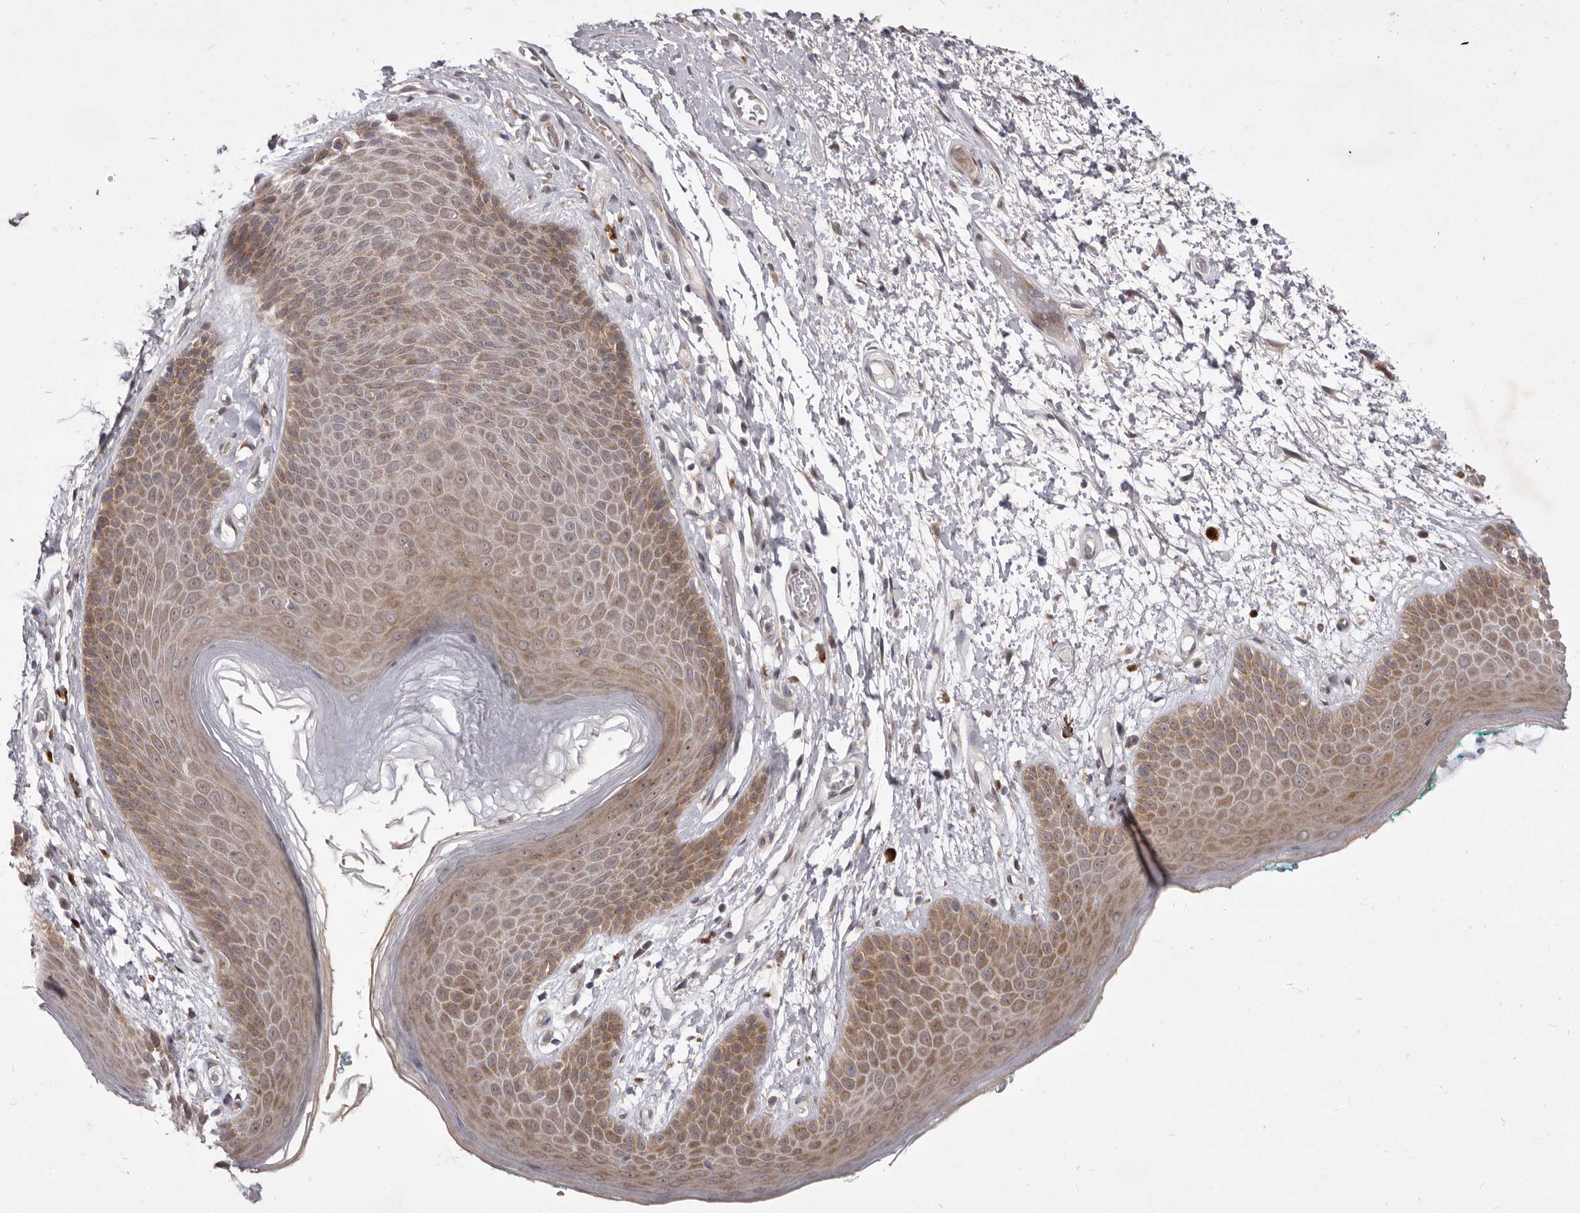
{"staining": {"intensity": "moderate", "quantity": ">75%", "location": "cytoplasmic/membranous"}, "tissue": "skin", "cell_type": "Epidermal cells", "image_type": "normal", "snomed": [{"axis": "morphology", "description": "Normal tissue, NOS"}, {"axis": "topography", "description": "Anal"}], "caption": "Immunohistochemistry image of unremarkable skin: skin stained using IHC displays medium levels of moderate protein expression localized specifically in the cytoplasmic/membranous of epidermal cells, appearing as a cytoplasmic/membranous brown color.", "gene": "TBC1D8B", "patient": {"sex": "male", "age": 74}}